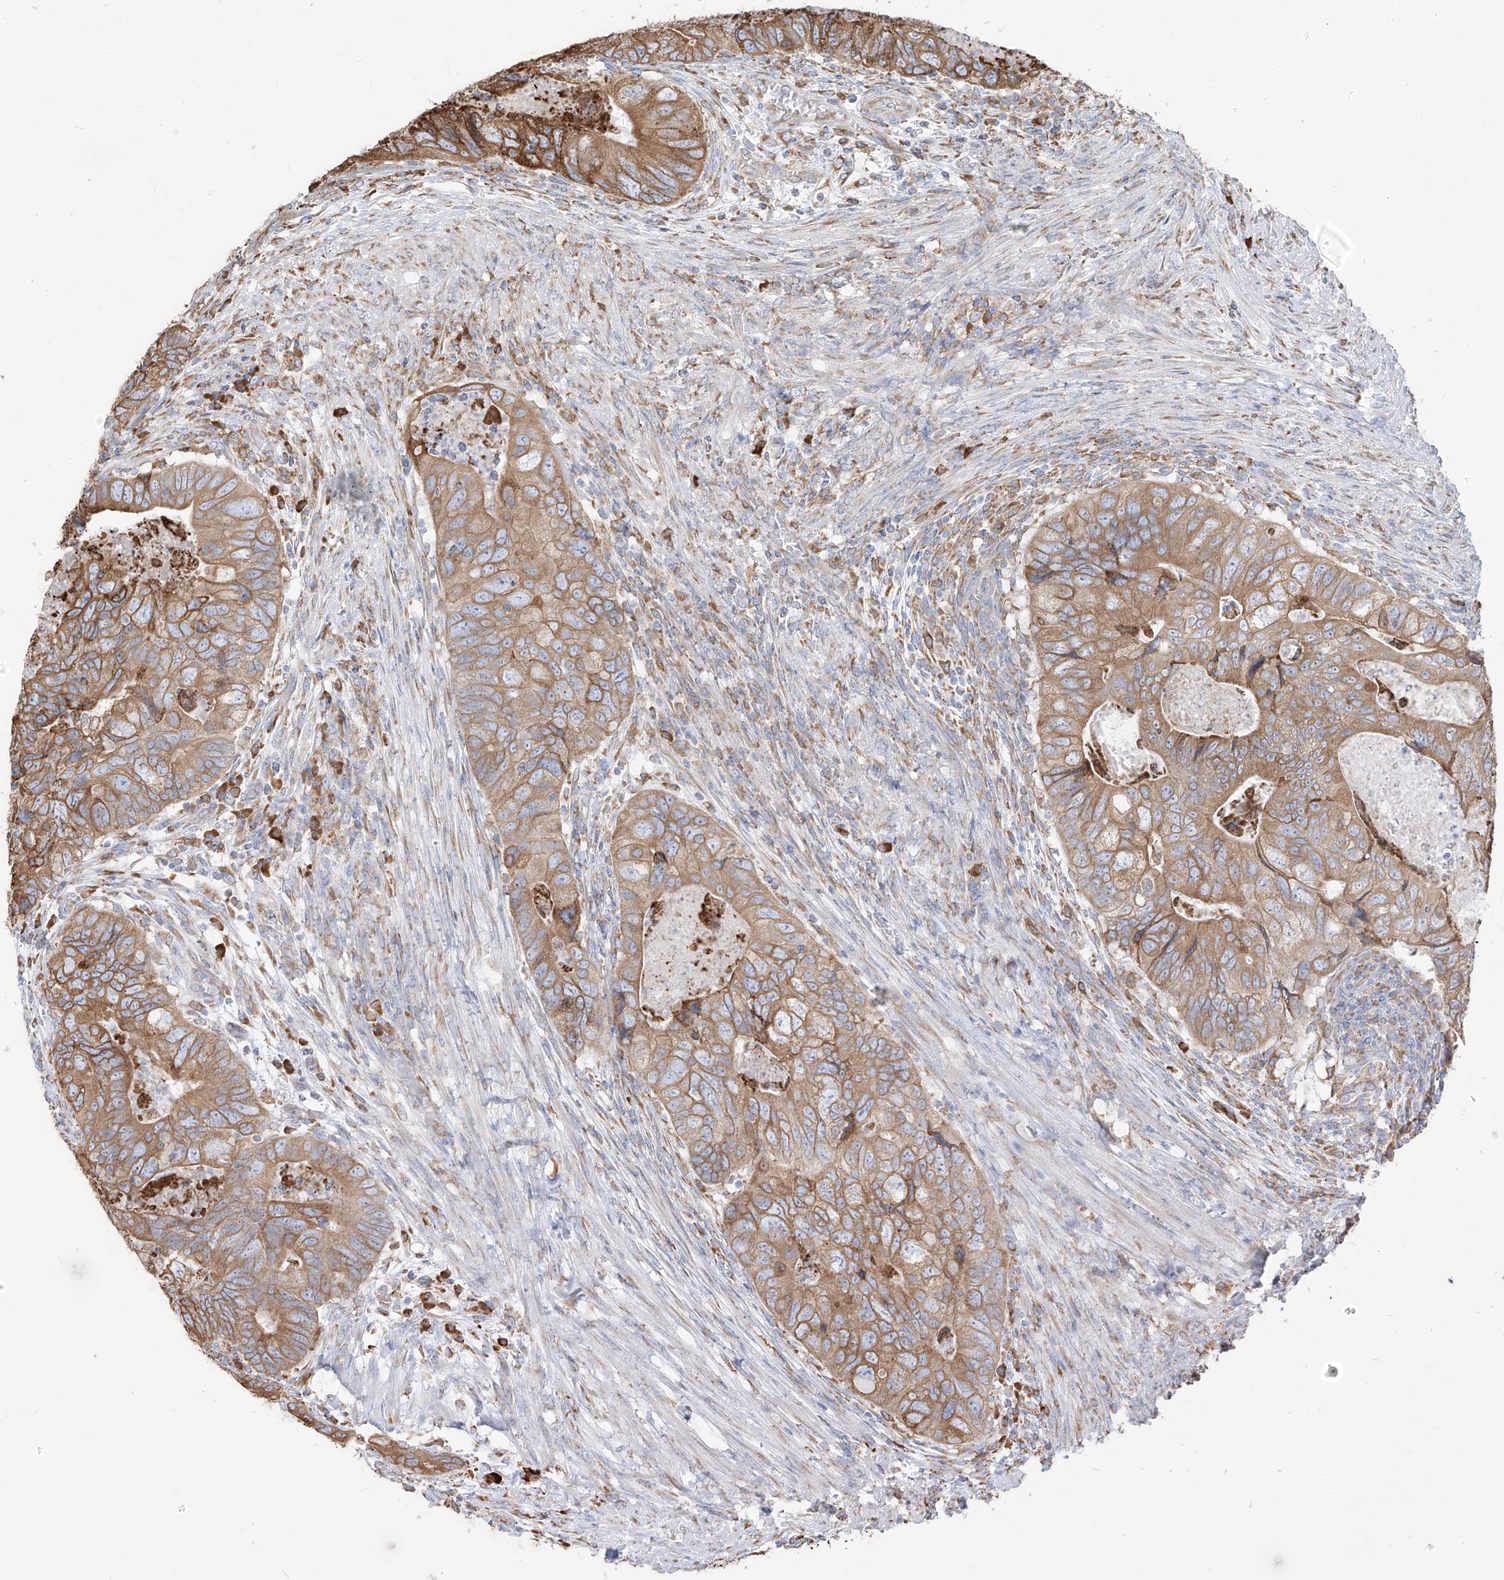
{"staining": {"intensity": "moderate", "quantity": ">75%", "location": "cytoplasmic/membranous"}, "tissue": "colorectal cancer", "cell_type": "Tumor cells", "image_type": "cancer", "snomed": [{"axis": "morphology", "description": "Adenocarcinoma, NOS"}, {"axis": "topography", "description": "Rectum"}], "caption": "Immunohistochemical staining of human adenocarcinoma (colorectal) reveals moderate cytoplasmic/membranous protein positivity in approximately >75% of tumor cells. (brown staining indicates protein expression, while blue staining denotes nuclei).", "gene": "PDIA6", "patient": {"sex": "male", "age": 63}}